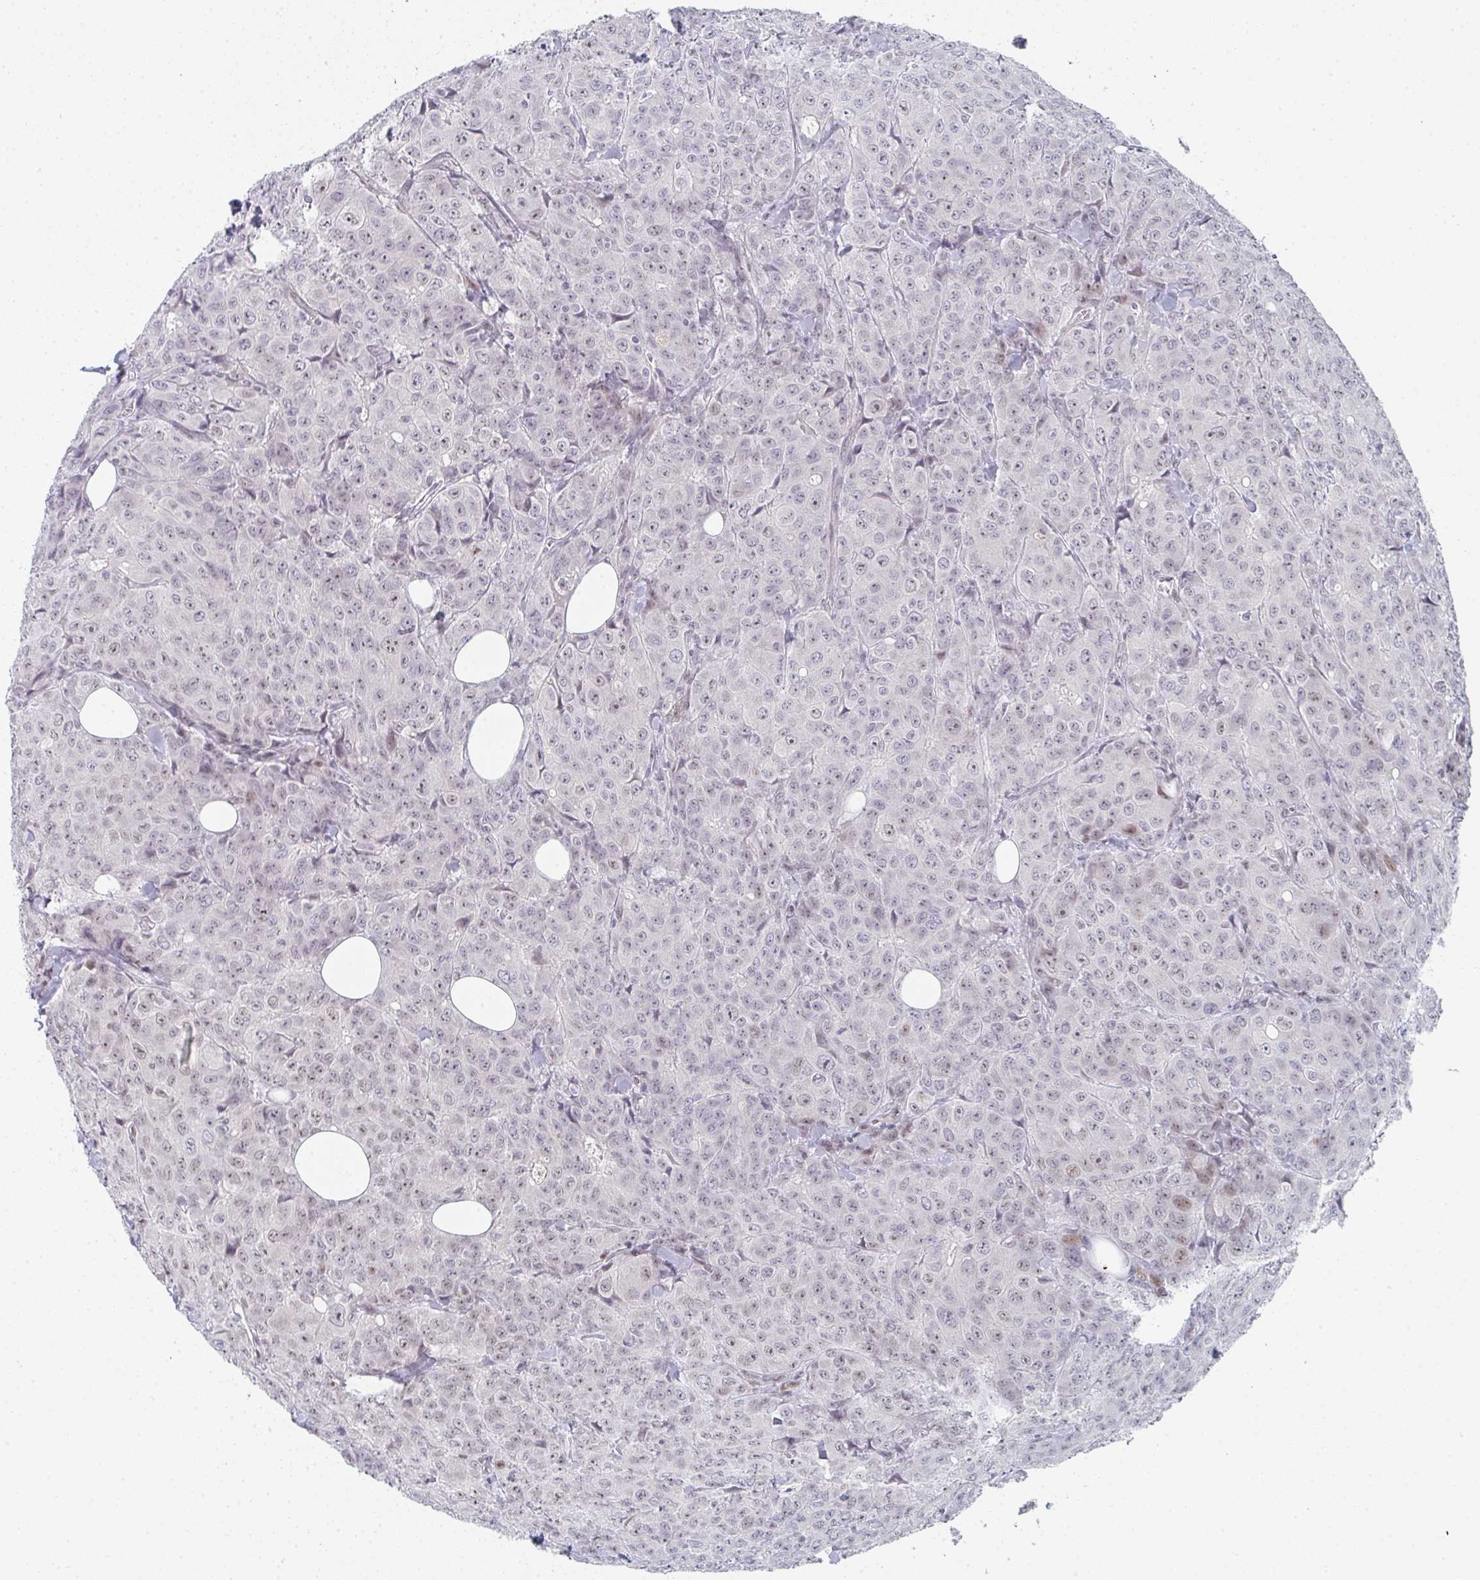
{"staining": {"intensity": "moderate", "quantity": "25%-75%", "location": "nuclear"}, "tissue": "breast cancer", "cell_type": "Tumor cells", "image_type": "cancer", "snomed": [{"axis": "morphology", "description": "Duct carcinoma"}, {"axis": "topography", "description": "Breast"}], "caption": "Immunohistochemical staining of human intraductal carcinoma (breast) reveals medium levels of moderate nuclear protein expression in about 25%-75% of tumor cells.", "gene": "POU2AF2", "patient": {"sex": "female", "age": 43}}